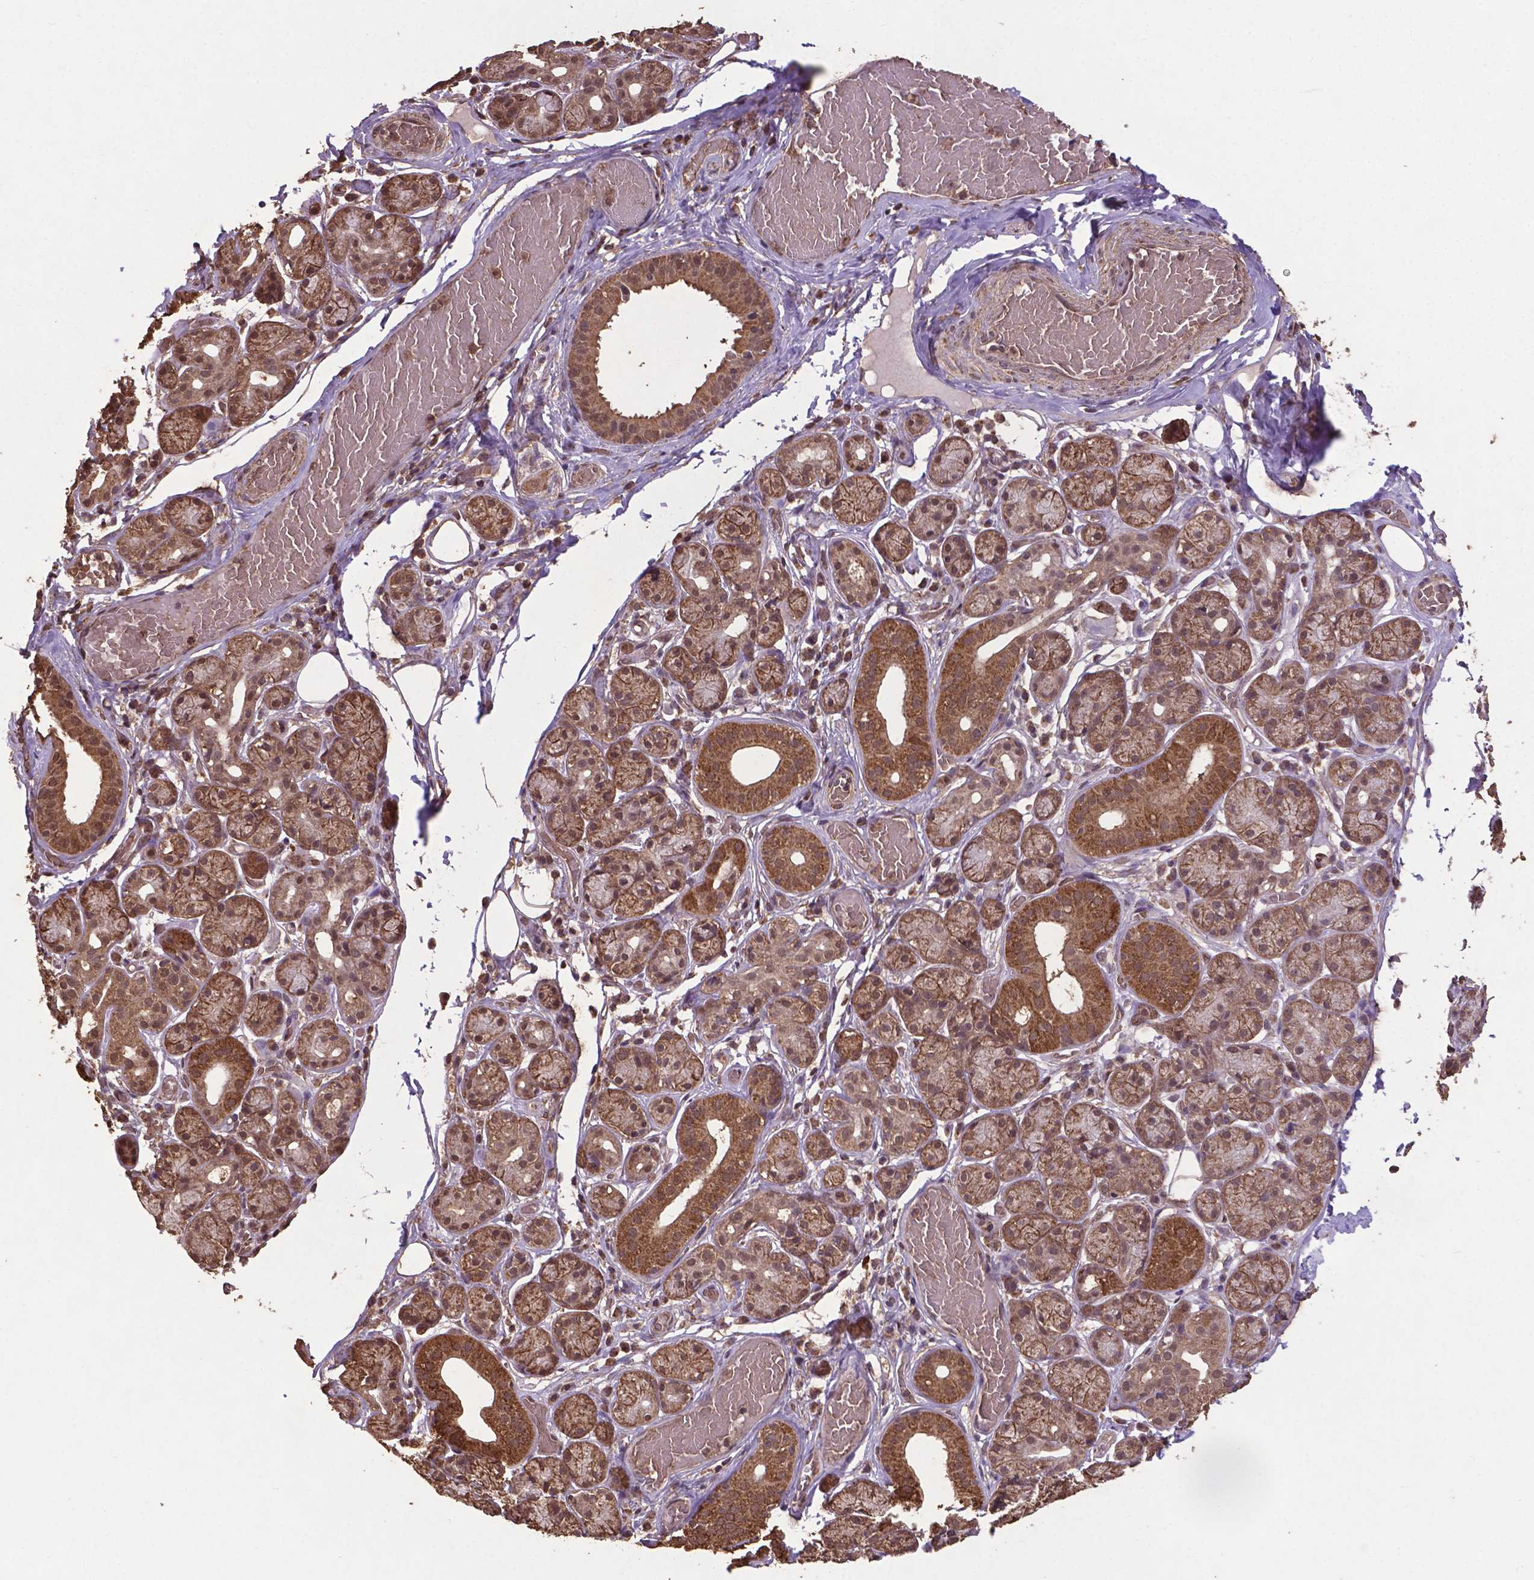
{"staining": {"intensity": "moderate", "quantity": ">75%", "location": "cytoplasmic/membranous"}, "tissue": "salivary gland", "cell_type": "Glandular cells", "image_type": "normal", "snomed": [{"axis": "morphology", "description": "Normal tissue, NOS"}, {"axis": "topography", "description": "Salivary gland"}, {"axis": "topography", "description": "Peripheral nerve tissue"}], "caption": "Immunohistochemical staining of normal human salivary gland displays >75% levels of moderate cytoplasmic/membranous protein staining in approximately >75% of glandular cells. The staining was performed using DAB to visualize the protein expression in brown, while the nuclei were stained in blue with hematoxylin (Magnification: 20x).", "gene": "DCAF1", "patient": {"sex": "male", "age": 71}}